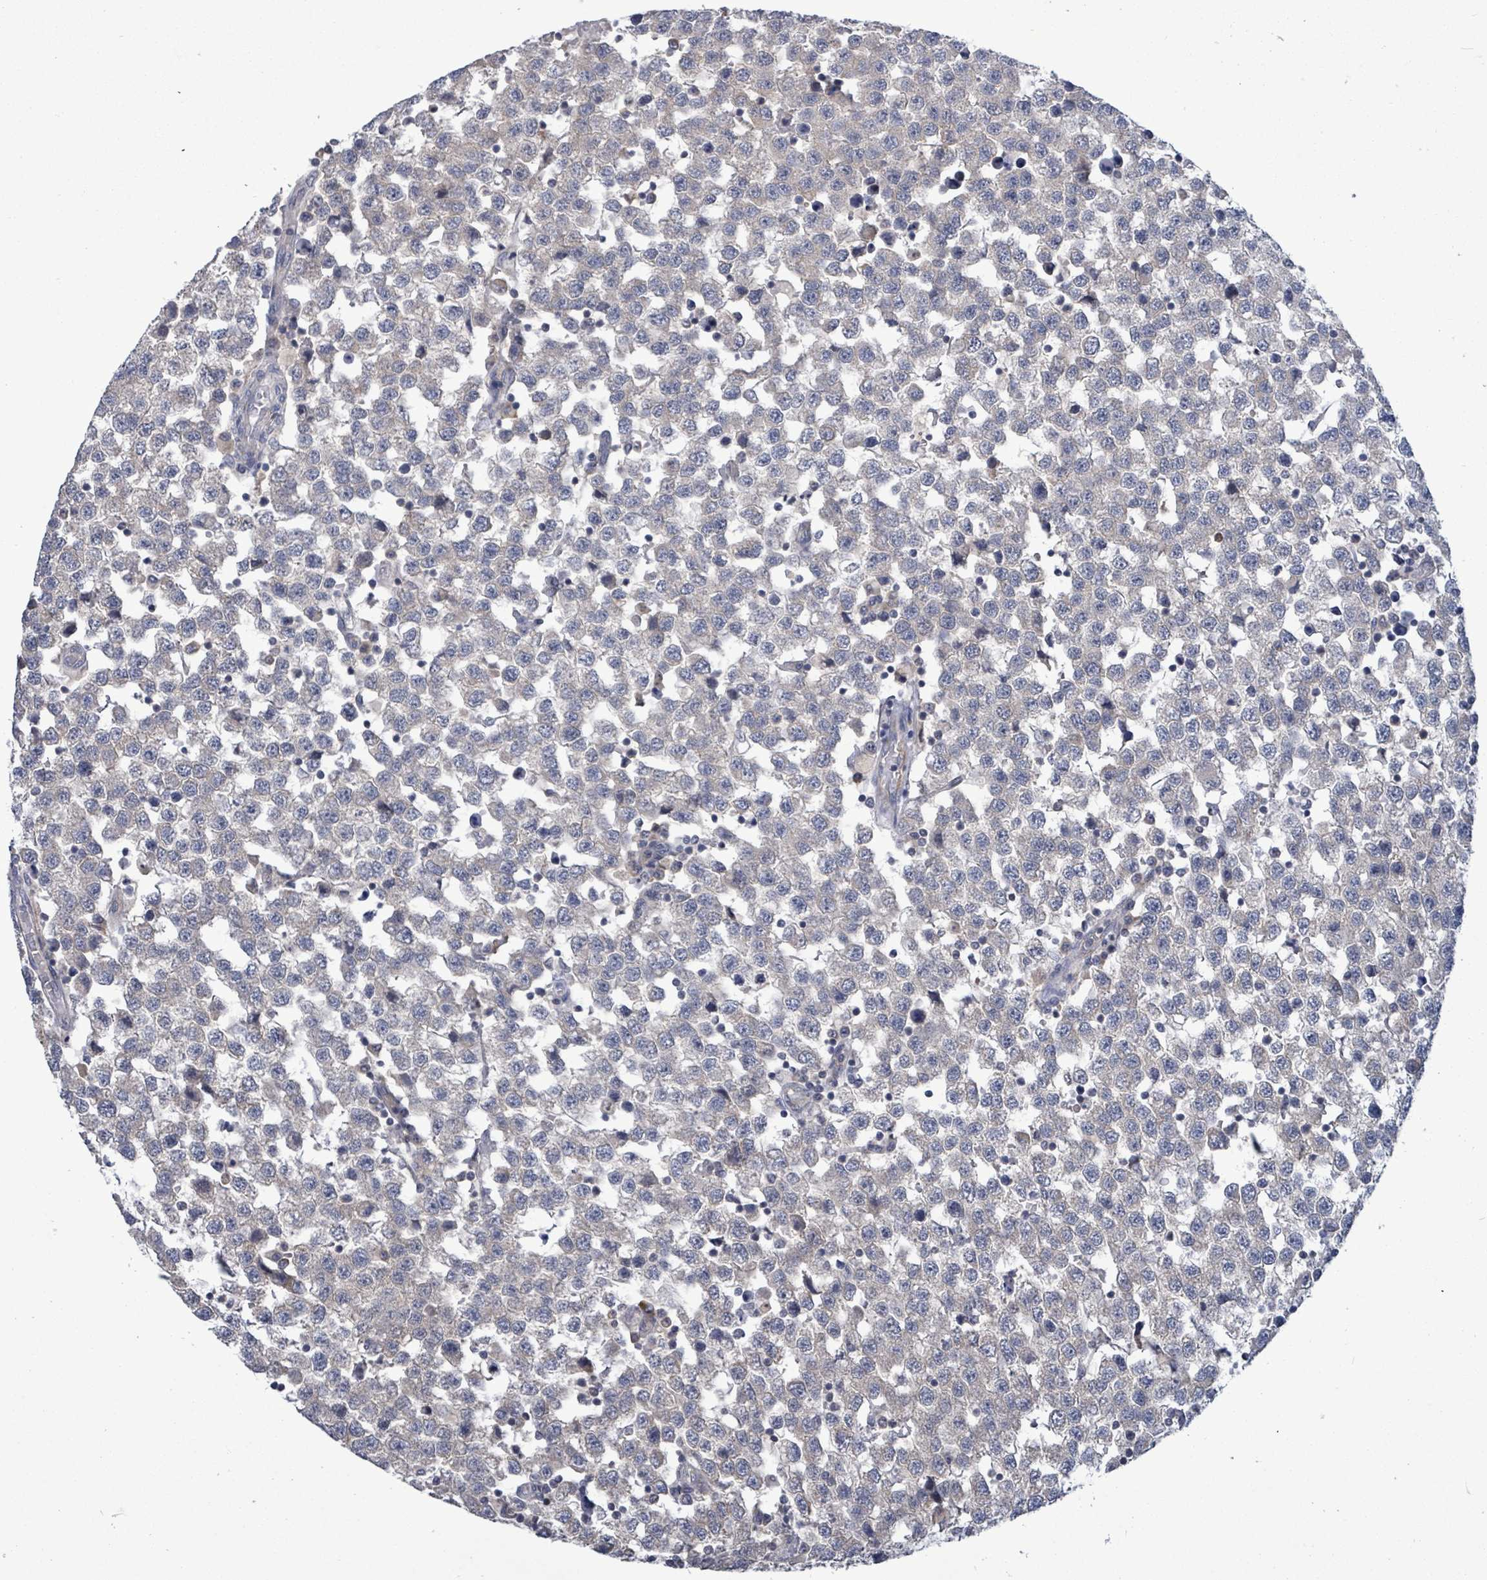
{"staining": {"intensity": "negative", "quantity": "none", "location": "none"}, "tissue": "testis cancer", "cell_type": "Tumor cells", "image_type": "cancer", "snomed": [{"axis": "morphology", "description": "Seminoma, NOS"}, {"axis": "topography", "description": "Testis"}], "caption": "This image is of seminoma (testis) stained with IHC to label a protein in brown with the nuclei are counter-stained blue. There is no expression in tumor cells.", "gene": "COQ10B", "patient": {"sex": "male", "age": 34}}